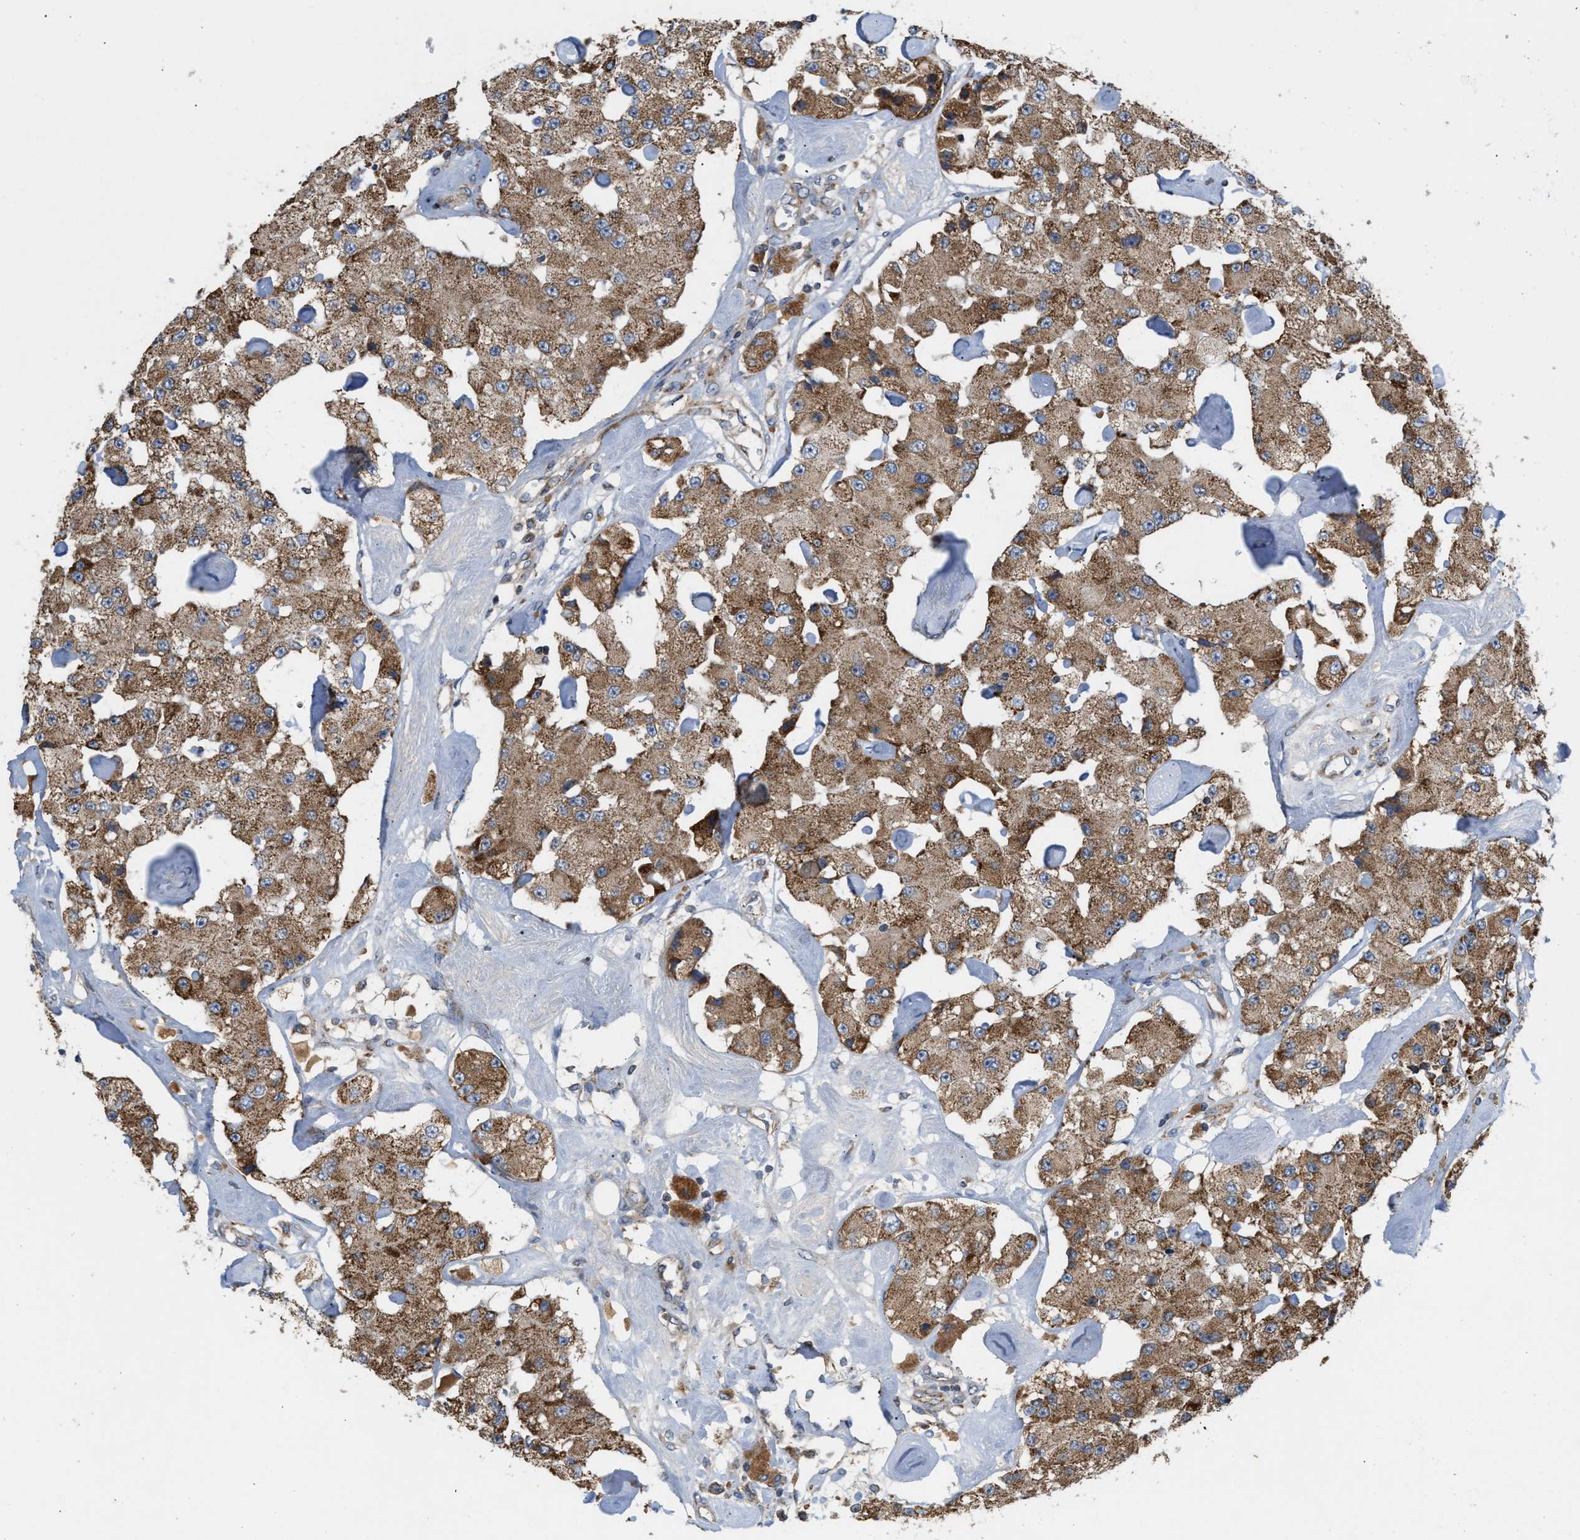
{"staining": {"intensity": "moderate", "quantity": ">75%", "location": "cytoplasmic/membranous"}, "tissue": "carcinoid", "cell_type": "Tumor cells", "image_type": "cancer", "snomed": [{"axis": "morphology", "description": "Carcinoid, malignant, NOS"}, {"axis": "topography", "description": "Pancreas"}], "caption": "This is an image of immunohistochemistry (IHC) staining of carcinoid (malignant), which shows moderate staining in the cytoplasmic/membranous of tumor cells.", "gene": "TACO1", "patient": {"sex": "male", "age": 41}}